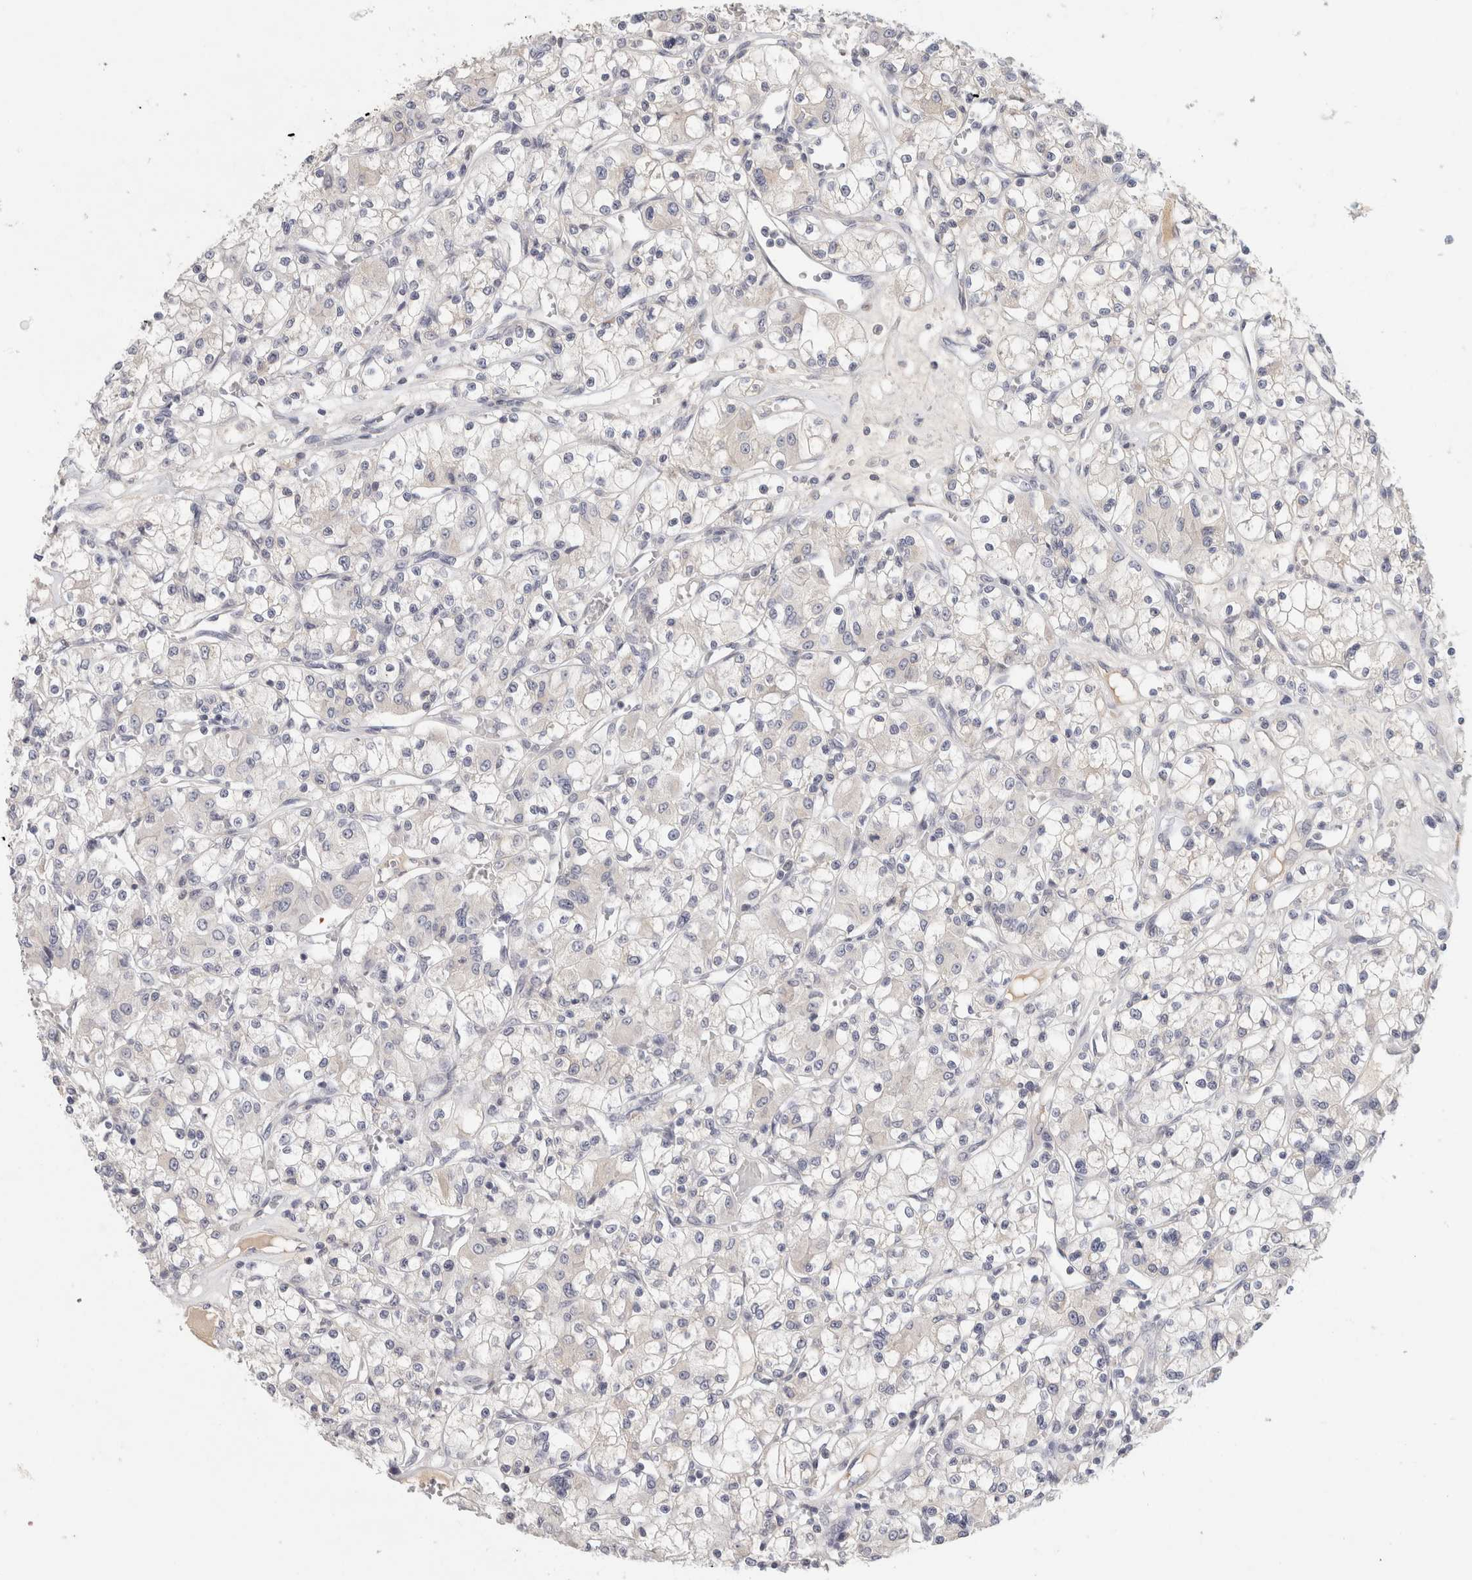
{"staining": {"intensity": "negative", "quantity": "none", "location": "none"}, "tissue": "renal cancer", "cell_type": "Tumor cells", "image_type": "cancer", "snomed": [{"axis": "morphology", "description": "Adenocarcinoma, NOS"}, {"axis": "topography", "description": "Kidney"}], "caption": "DAB (3,3'-diaminobenzidine) immunohistochemical staining of human renal cancer shows no significant expression in tumor cells. (DAB (3,3'-diaminobenzidine) immunohistochemistry with hematoxylin counter stain).", "gene": "STK31", "patient": {"sex": "female", "age": 59}}